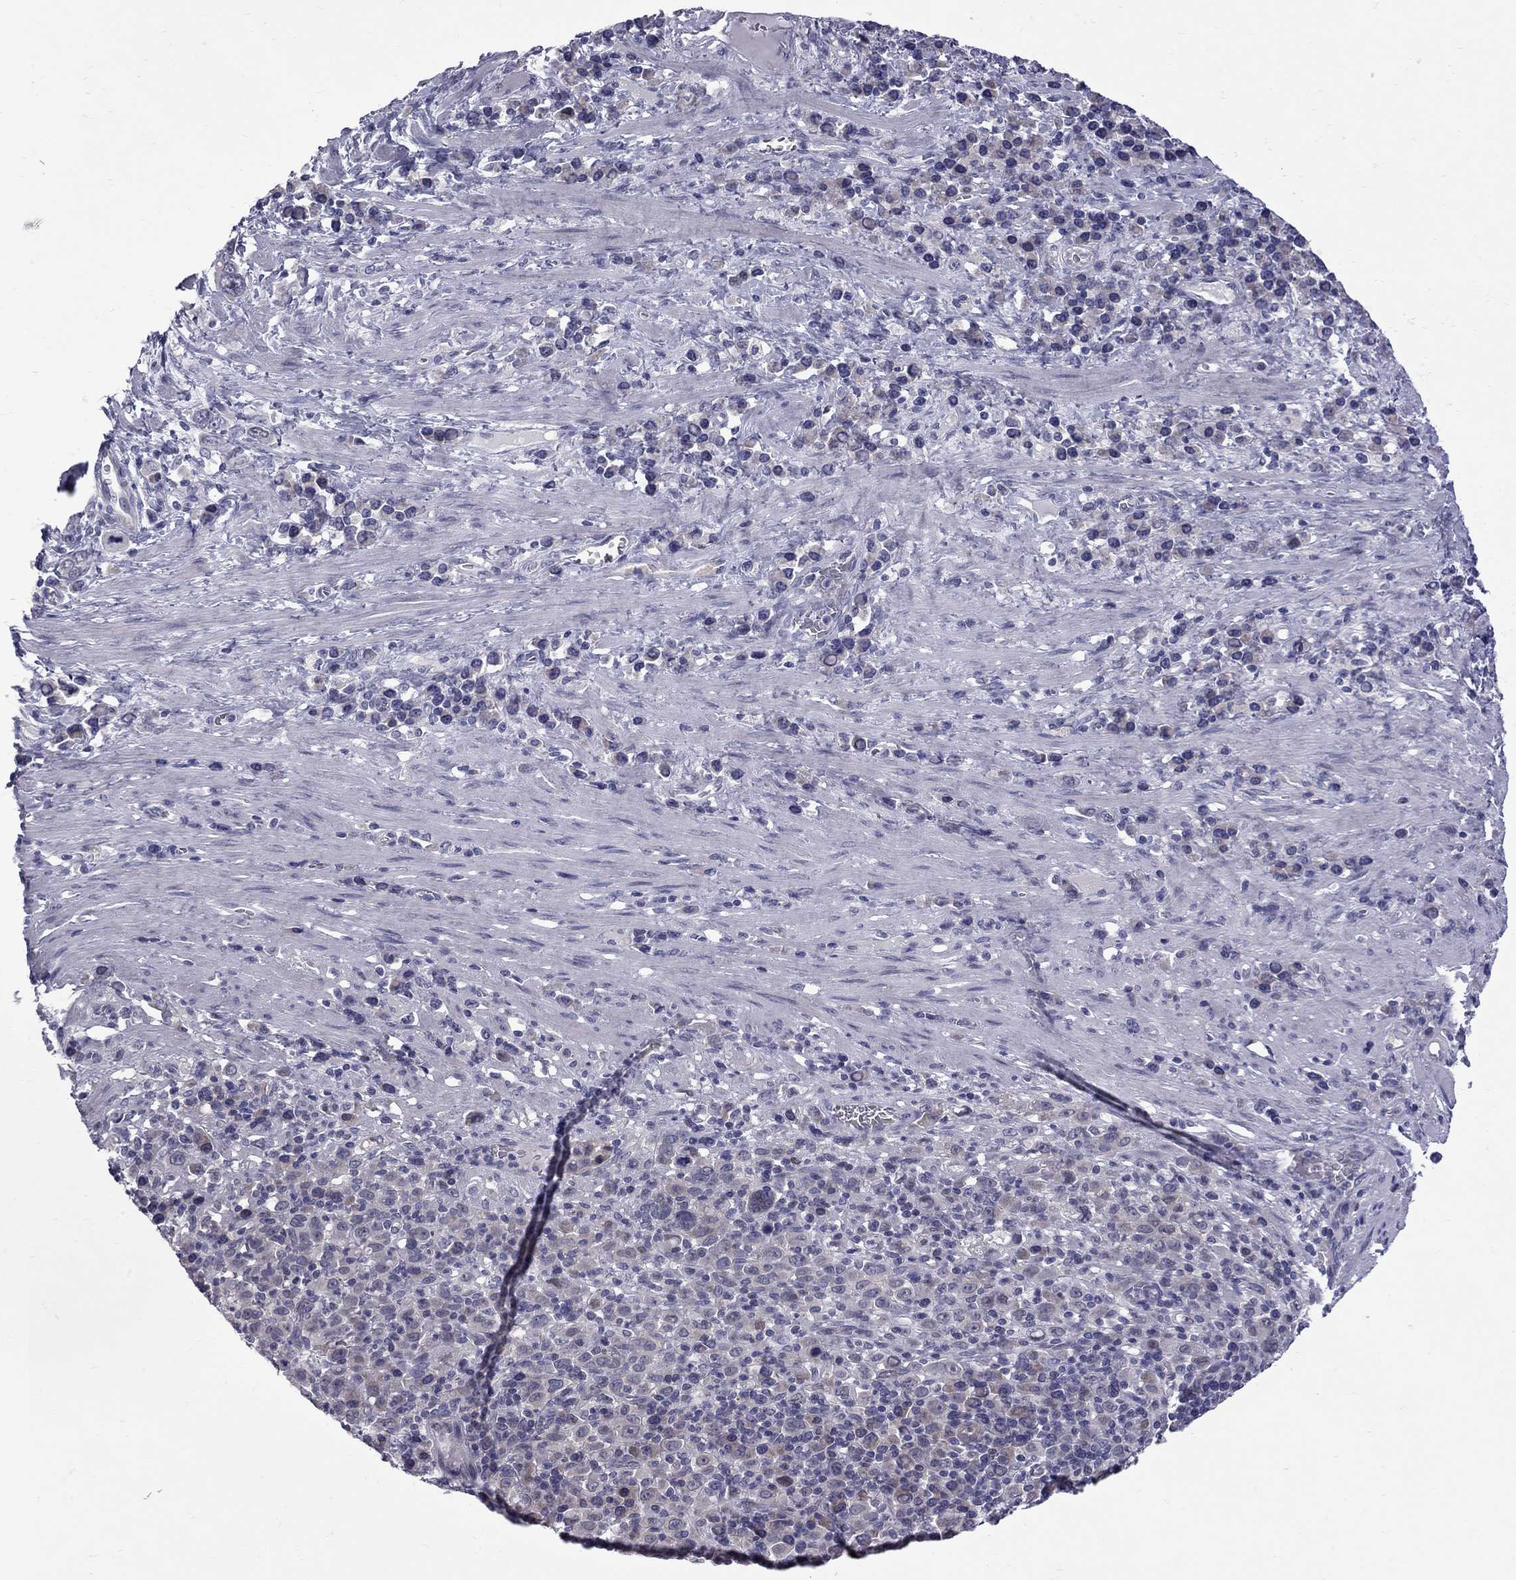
{"staining": {"intensity": "weak", "quantity": "<25%", "location": "cytoplasmic/membranous"}, "tissue": "stomach cancer", "cell_type": "Tumor cells", "image_type": "cancer", "snomed": [{"axis": "morphology", "description": "Adenocarcinoma, NOS"}, {"axis": "topography", "description": "Stomach, upper"}], "caption": "The histopathology image exhibits no staining of tumor cells in stomach adenocarcinoma.", "gene": "NRARP", "patient": {"sex": "male", "age": 75}}